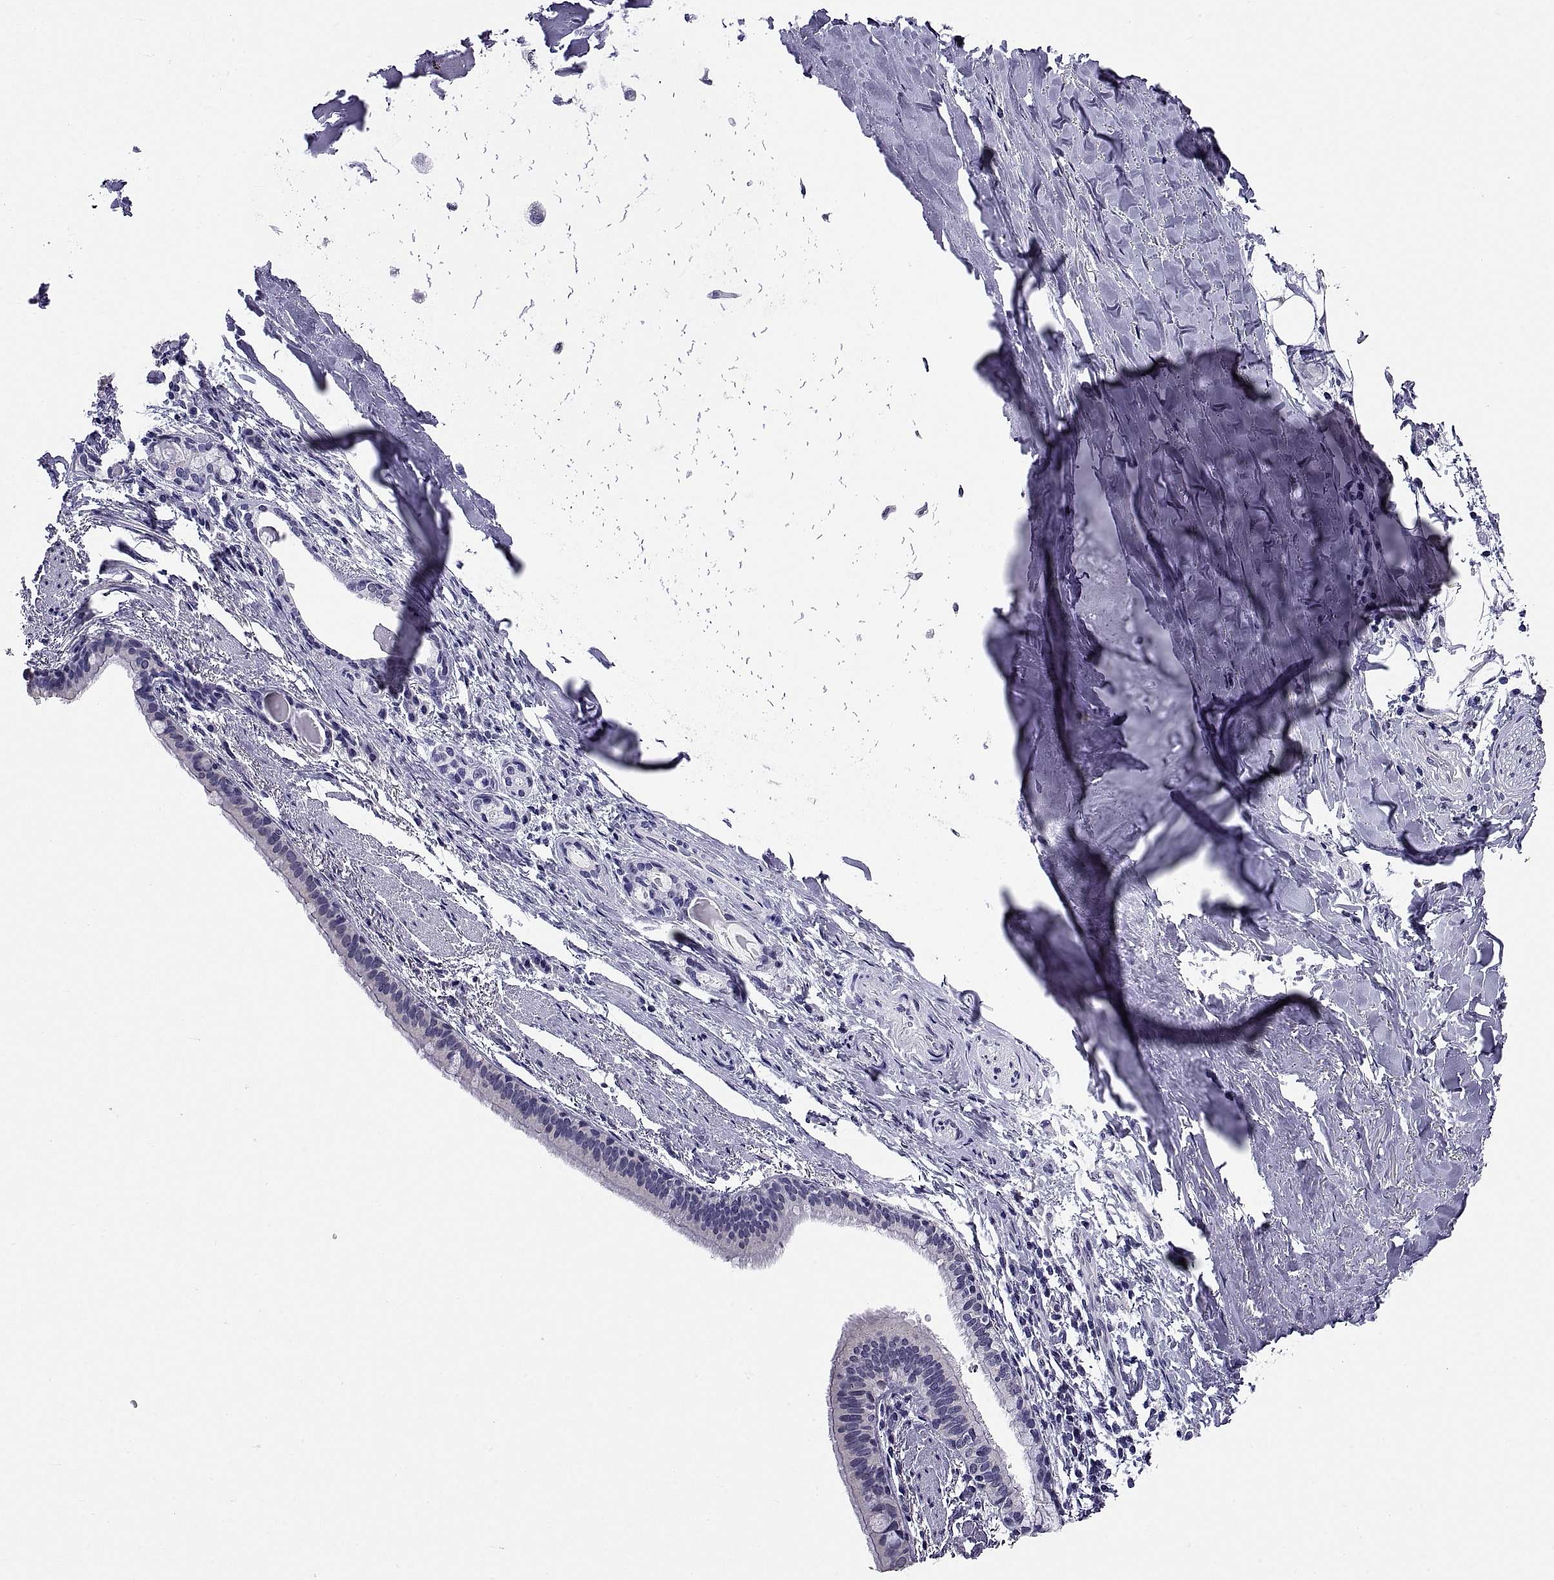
{"staining": {"intensity": "negative", "quantity": "none", "location": "none"}, "tissue": "bronchus", "cell_type": "Respiratory epithelial cells", "image_type": "normal", "snomed": [{"axis": "morphology", "description": "Normal tissue, NOS"}, {"axis": "morphology", "description": "Squamous cell carcinoma, NOS"}, {"axis": "topography", "description": "Bronchus"}, {"axis": "topography", "description": "Lung"}], "caption": "This is a histopathology image of IHC staining of benign bronchus, which shows no positivity in respiratory epithelial cells. (Stains: DAB (3,3'-diaminobenzidine) immunohistochemistry with hematoxylin counter stain, Microscopy: brightfield microscopy at high magnification).", "gene": "TGFBR3L", "patient": {"sex": "male", "age": 69}}